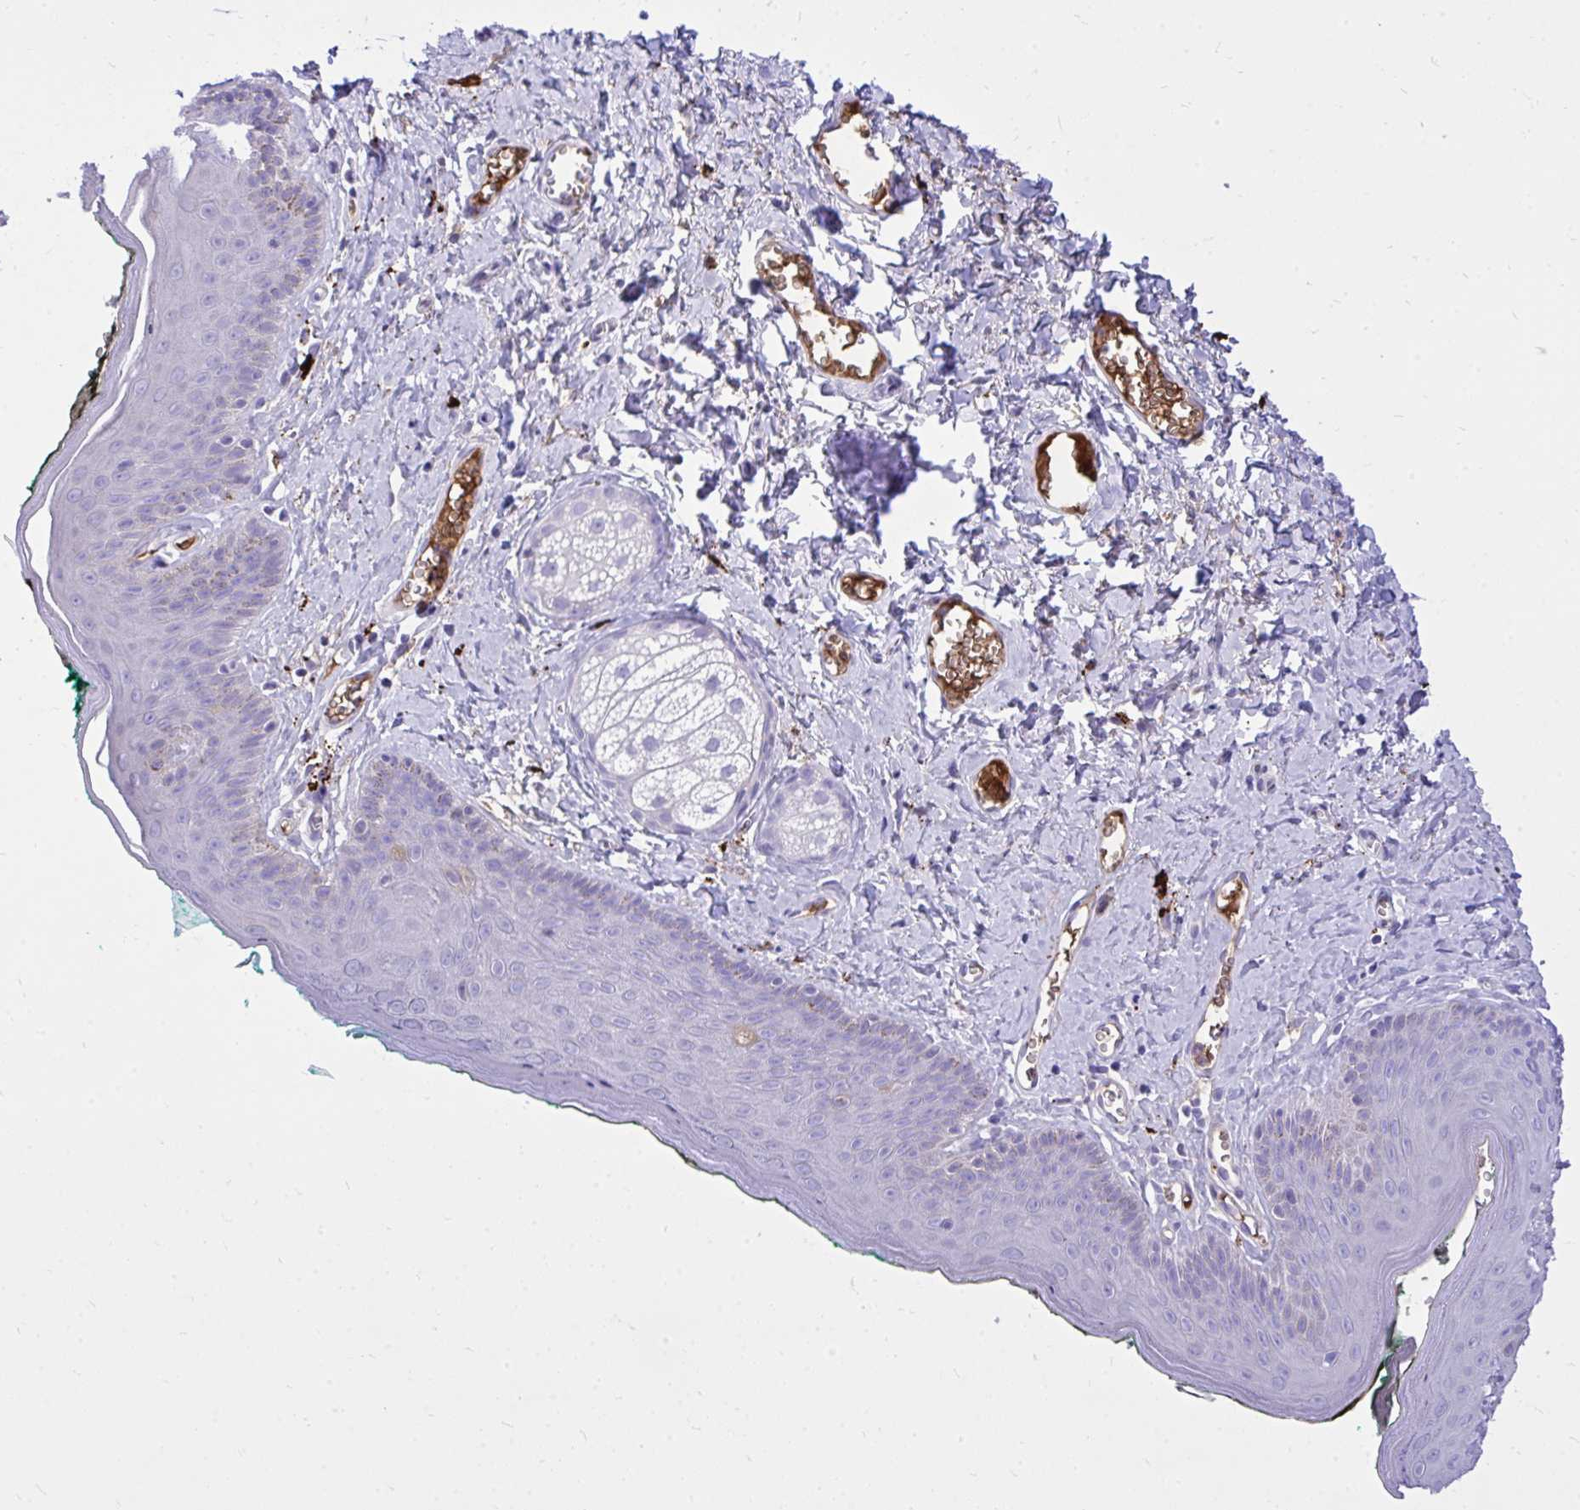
{"staining": {"intensity": "negative", "quantity": "none", "location": "none"}, "tissue": "skin", "cell_type": "Epidermal cells", "image_type": "normal", "snomed": [{"axis": "morphology", "description": "Normal tissue, NOS"}, {"axis": "topography", "description": "Vulva"}, {"axis": "topography", "description": "Peripheral nerve tissue"}], "caption": "An IHC histopathology image of unremarkable skin is shown. There is no staining in epidermal cells of skin. (DAB (3,3'-diaminobenzidine) immunohistochemistry visualized using brightfield microscopy, high magnification).", "gene": "HRG", "patient": {"sex": "female", "age": 66}}